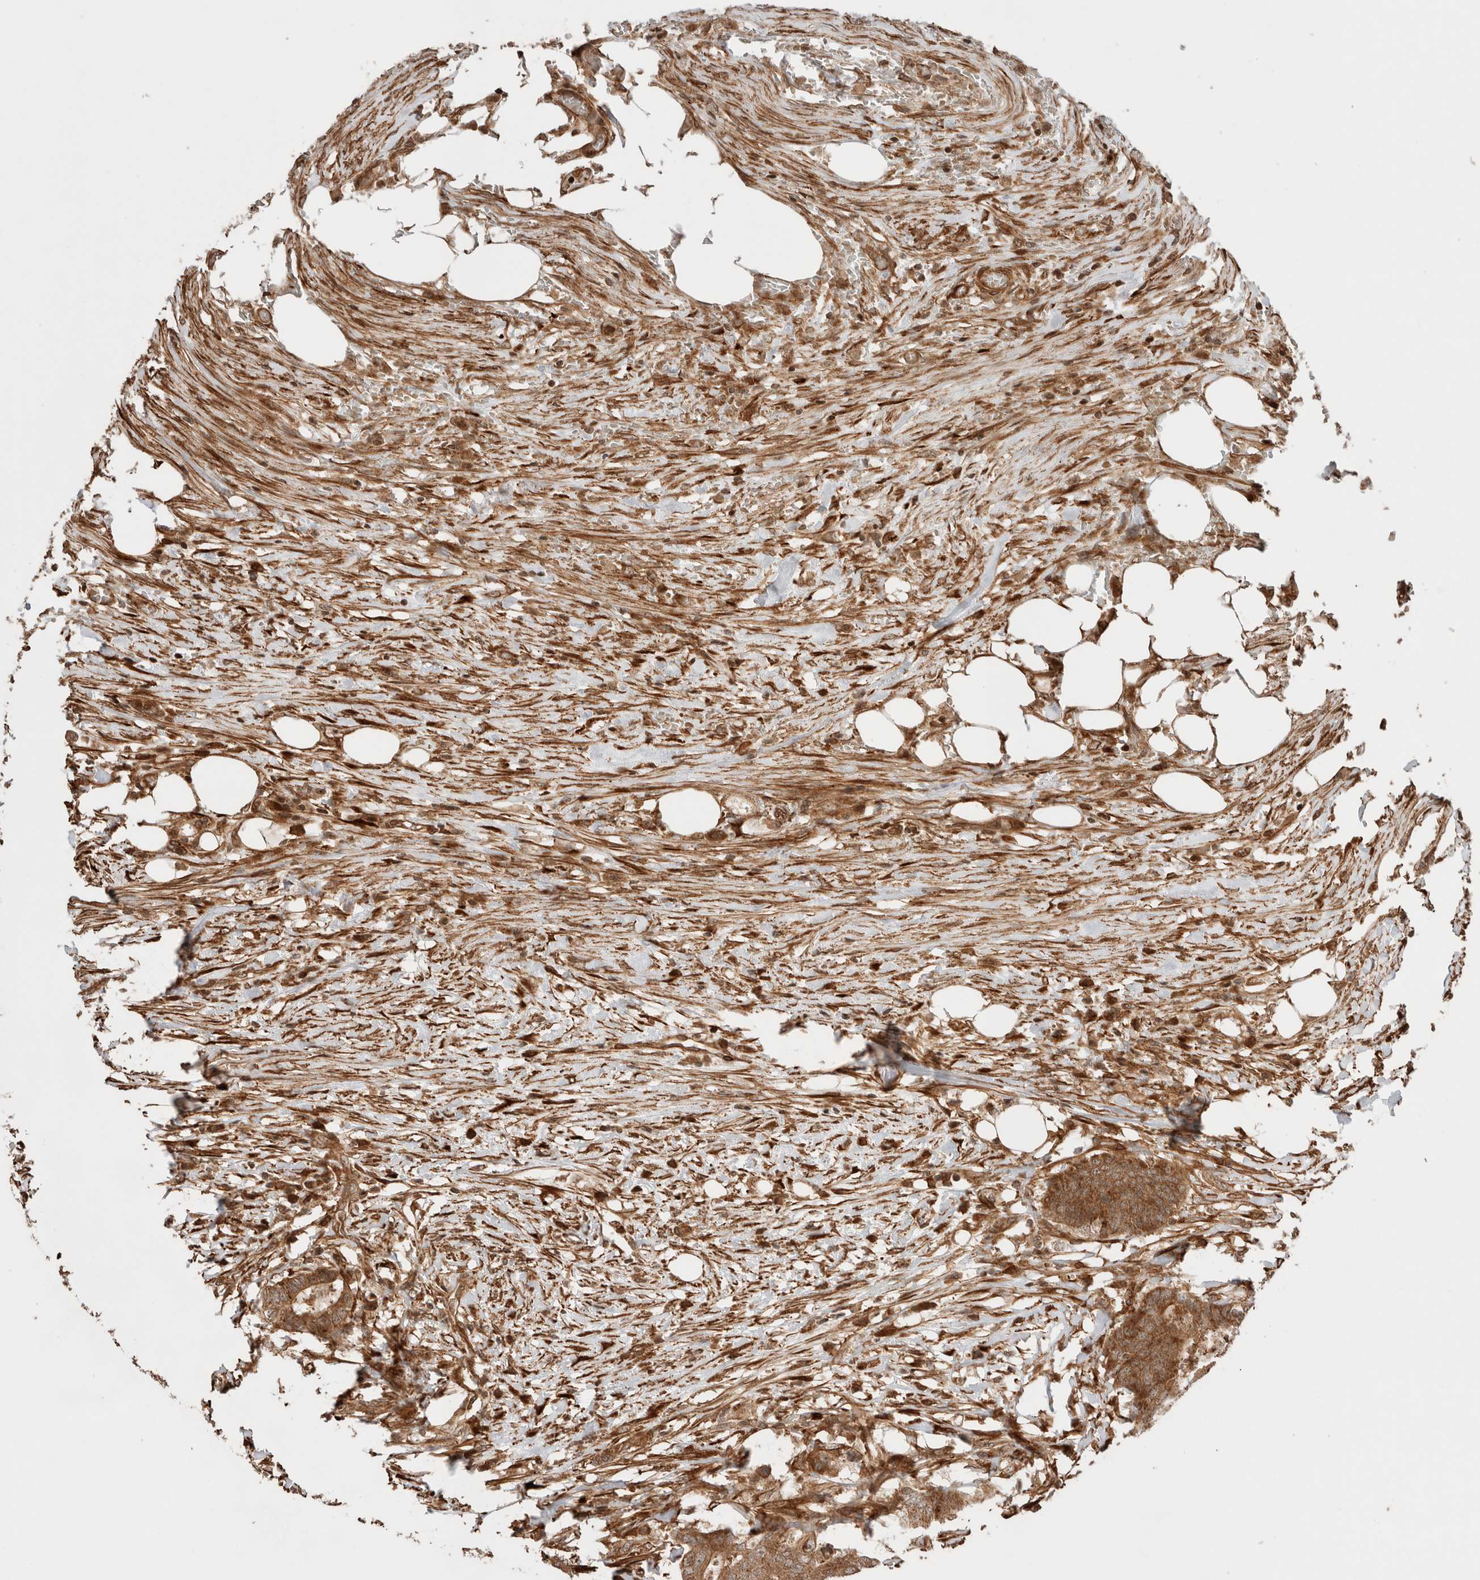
{"staining": {"intensity": "moderate", "quantity": ">75%", "location": "cytoplasmic/membranous"}, "tissue": "colorectal cancer", "cell_type": "Tumor cells", "image_type": "cancer", "snomed": [{"axis": "morphology", "description": "Adenocarcinoma, NOS"}, {"axis": "topography", "description": "Colon"}], "caption": "Protein staining of colorectal cancer (adenocarcinoma) tissue demonstrates moderate cytoplasmic/membranous staining in approximately >75% of tumor cells. The protein of interest is shown in brown color, while the nuclei are stained blue.", "gene": "ZNF649", "patient": {"sex": "male", "age": 56}}